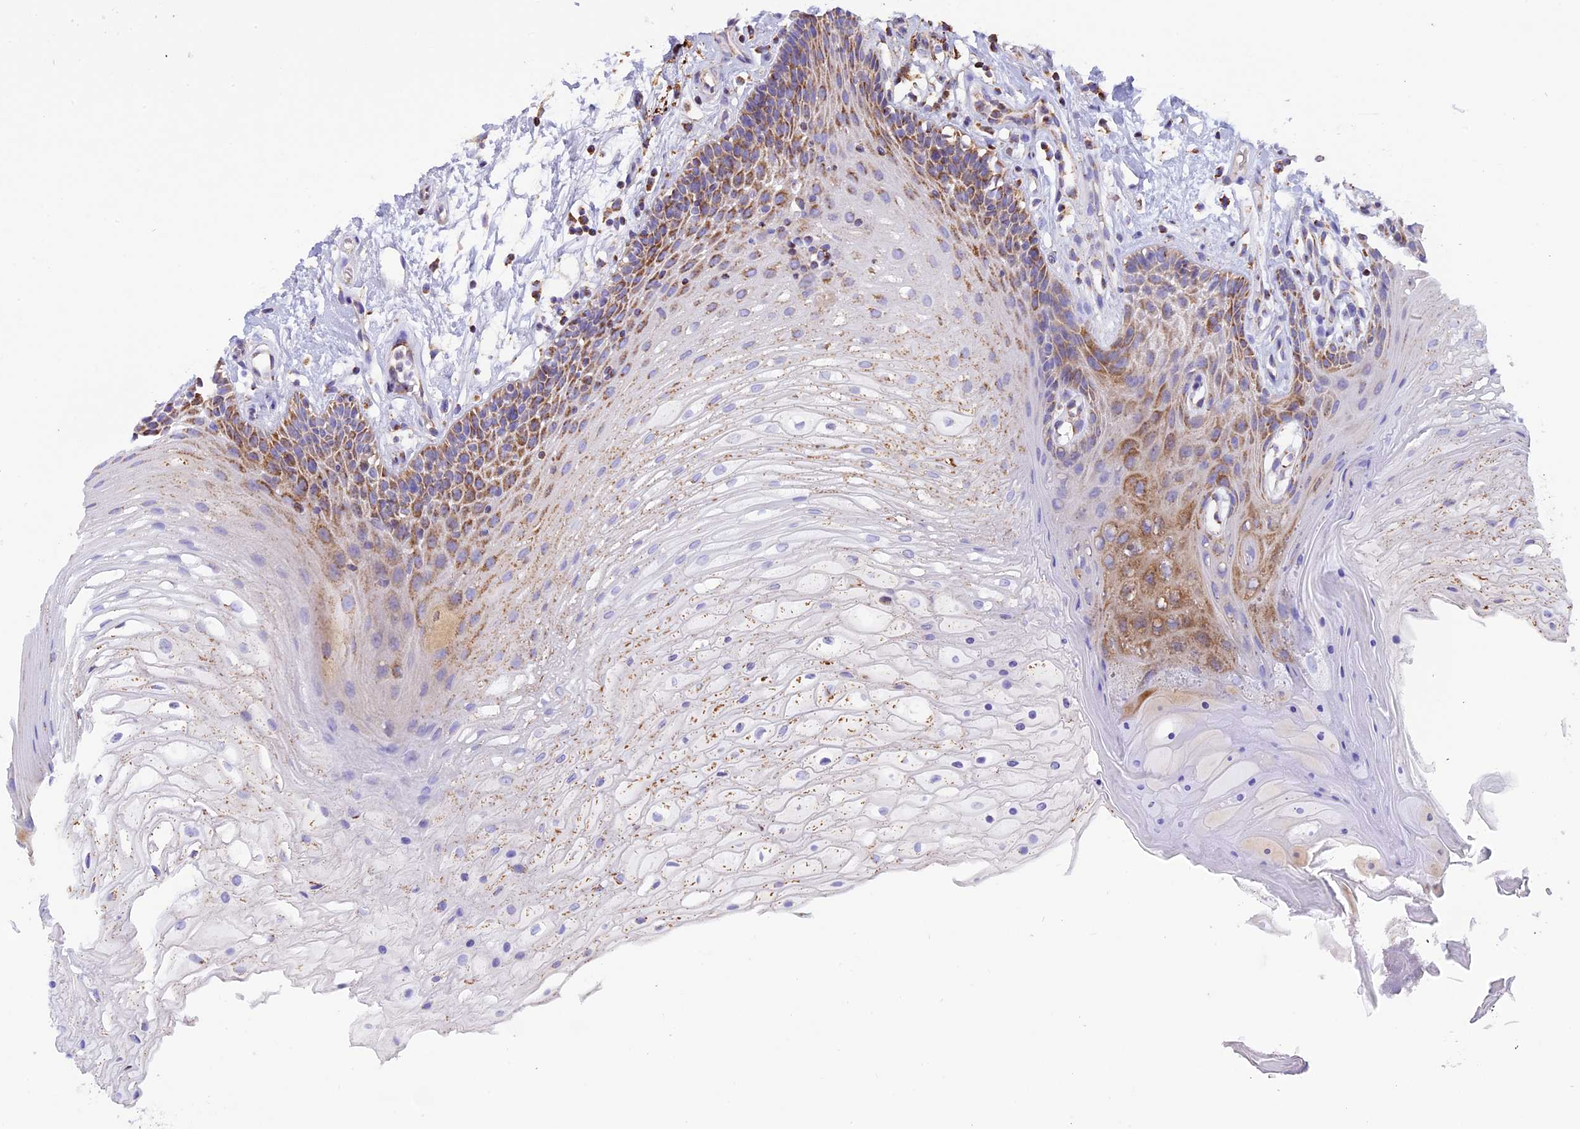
{"staining": {"intensity": "moderate", "quantity": "25%-75%", "location": "cytoplasmic/membranous"}, "tissue": "oral mucosa", "cell_type": "Squamous epithelial cells", "image_type": "normal", "snomed": [{"axis": "morphology", "description": "Normal tissue, NOS"}, {"axis": "topography", "description": "Oral tissue"}], "caption": "Normal oral mucosa exhibits moderate cytoplasmic/membranous staining in about 25%-75% of squamous epithelial cells (IHC, brightfield microscopy, high magnification)..", "gene": "KCNG1", "patient": {"sex": "female", "age": 80}}